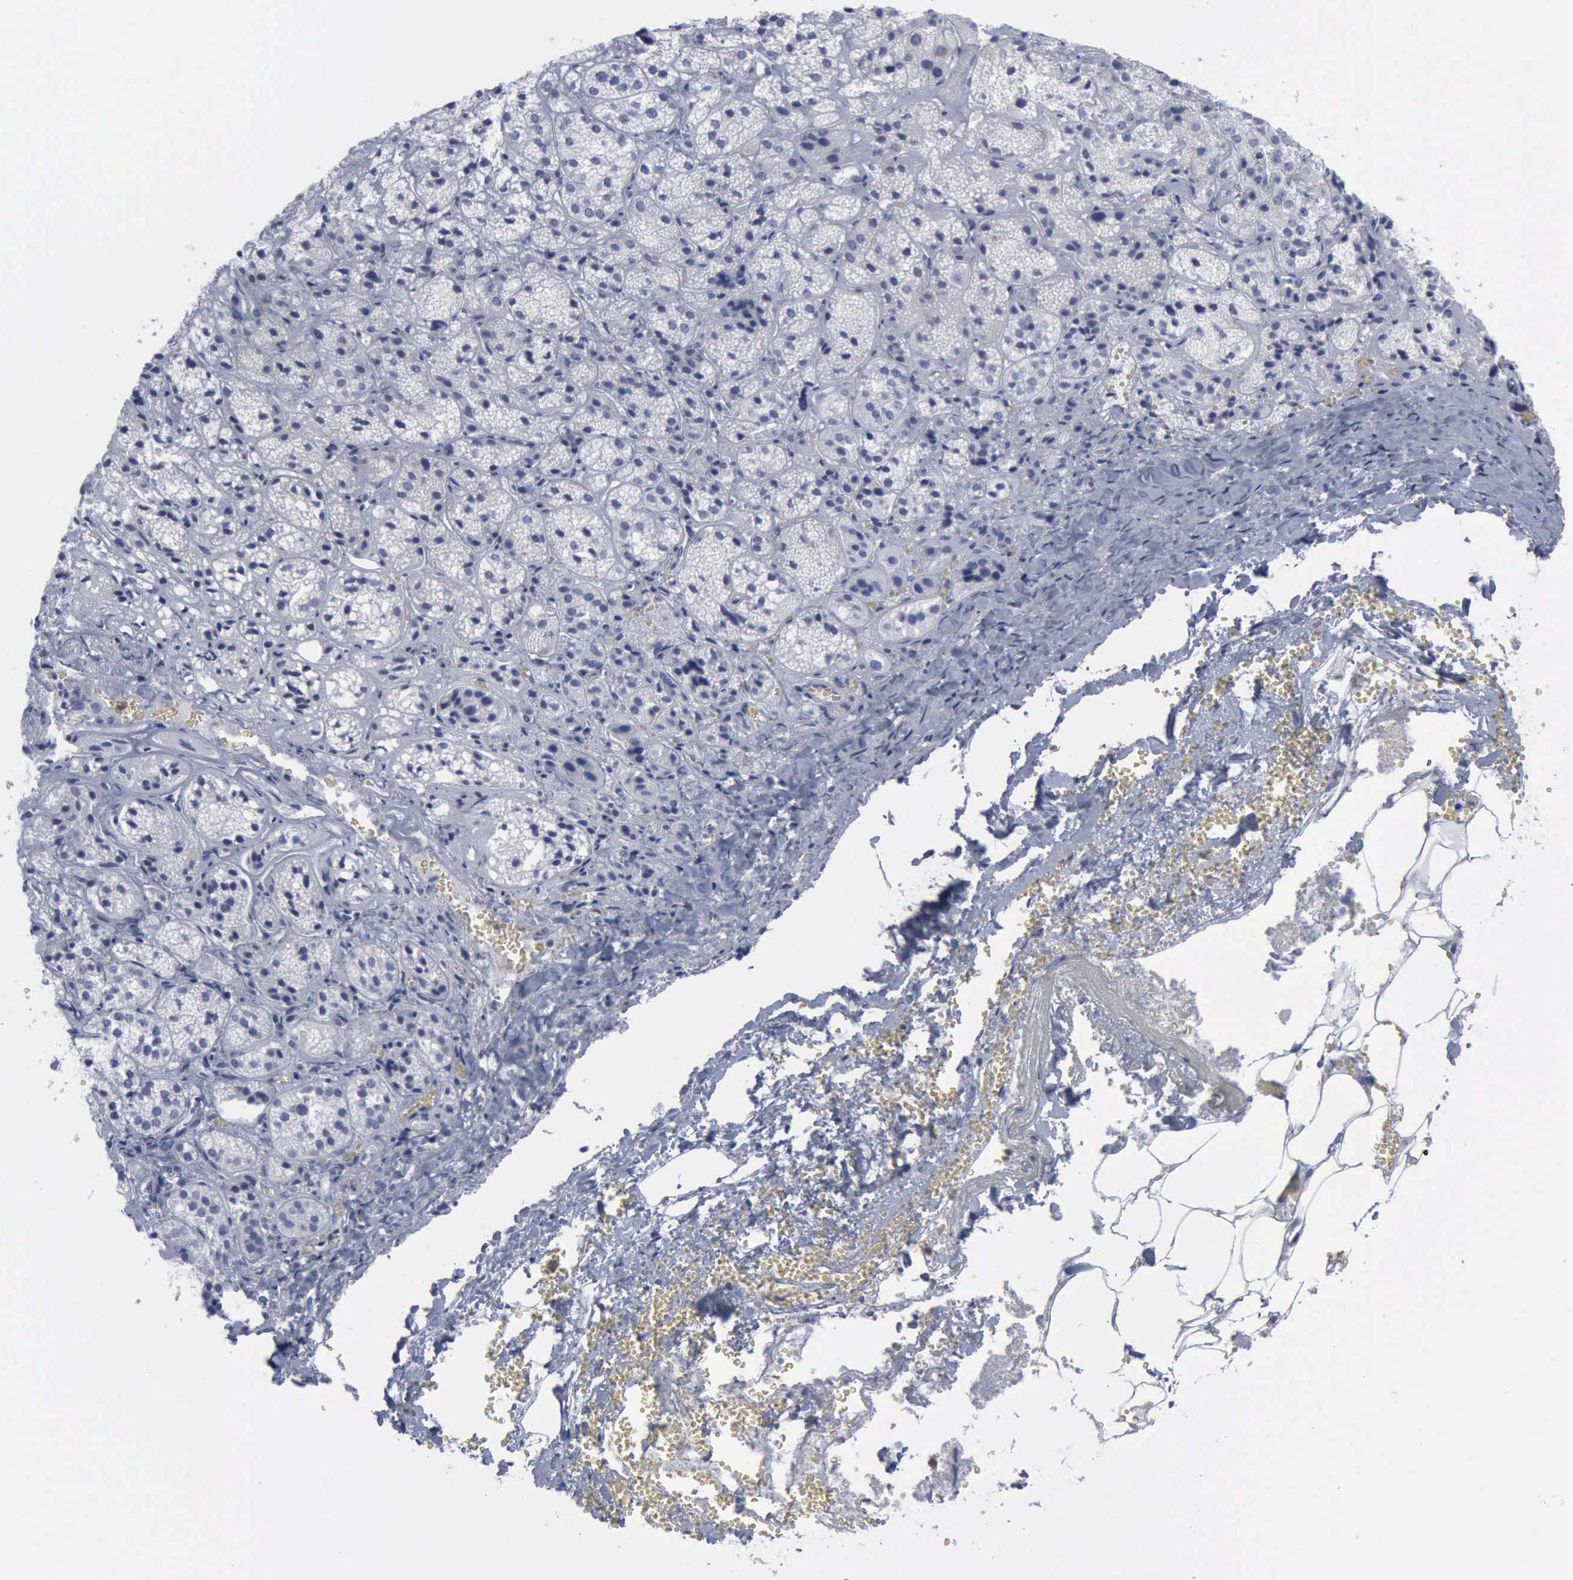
{"staining": {"intensity": "weak", "quantity": "<25%", "location": "cytoplasmic/membranous"}, "tissue": "adrenal gland", "cell_type": "Glandular cells", "image_type": "normal", "snomed": [{"axis": "morphology", "description": "Normal tissue, NOS"}, {"axis": "topography", "description": "Adrenal gland"}], "caption": "This is an IHC micrograph of unremarkable adrenal gland. There is no staining in glandular cells.", "gene": "CSTA", "patient": {"sex": "female", "age": 71}}